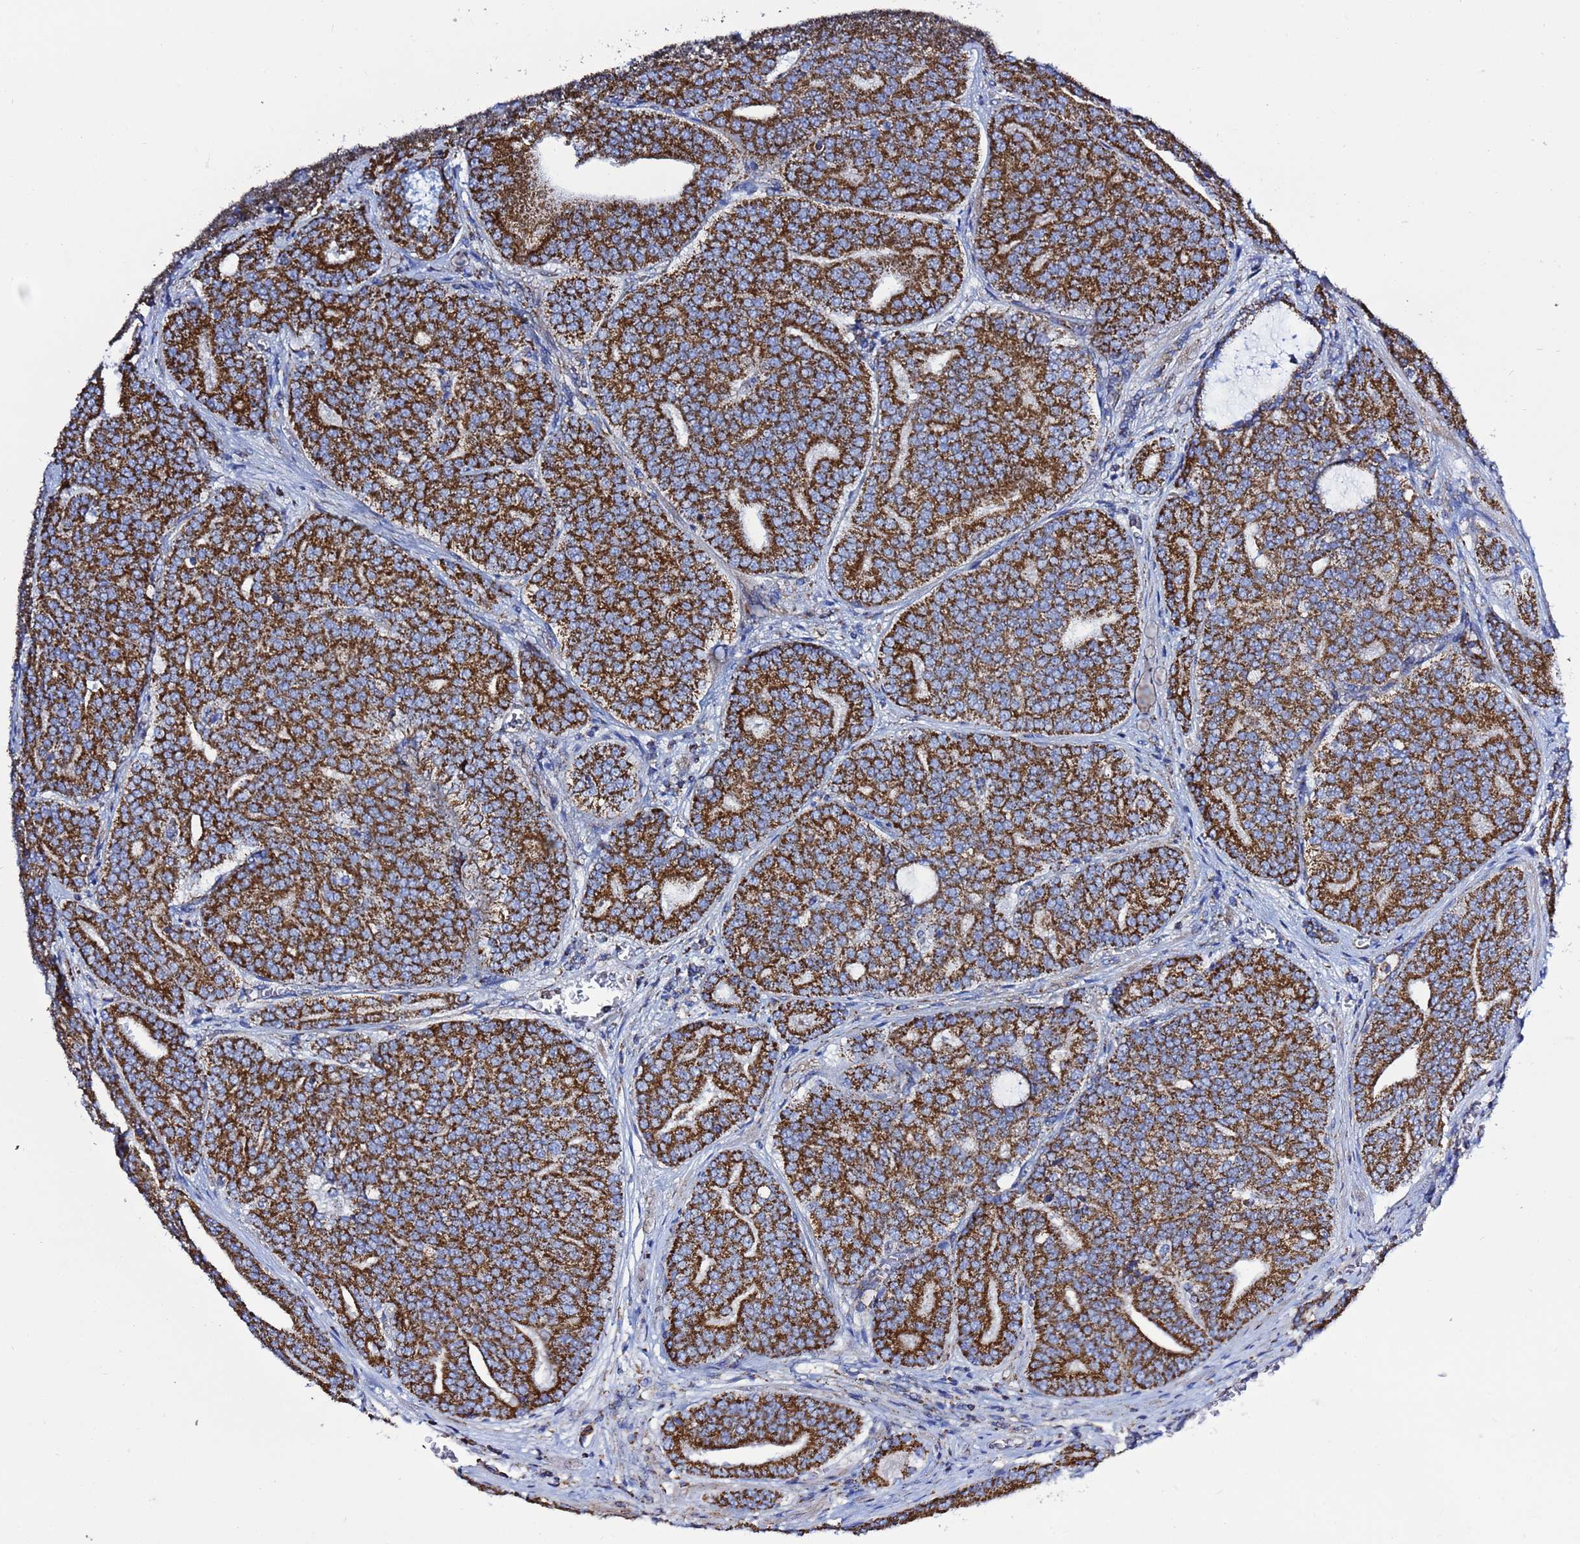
{"staining": {"intensity": "strong", "quantity": ">75%", "location": "cytoplasmic/membranous"}, "tissue": "prostate cancer", "cell_type": "Tumor cells", "image_type": "cancer", "snomed": [{"axis": "morphology", "description": "Adenocarcinoma, High grade"}, {"axis": "topography", "description": "Prostate"}], "caption": "Tumor cells display high levels of strong cytoplasmic/membranous staining in about >75% of cells in prostate cancer (high-grade adenocarcinoma).", "gene": "COQ4", "patient": {"sex": "male", "age": 55}}